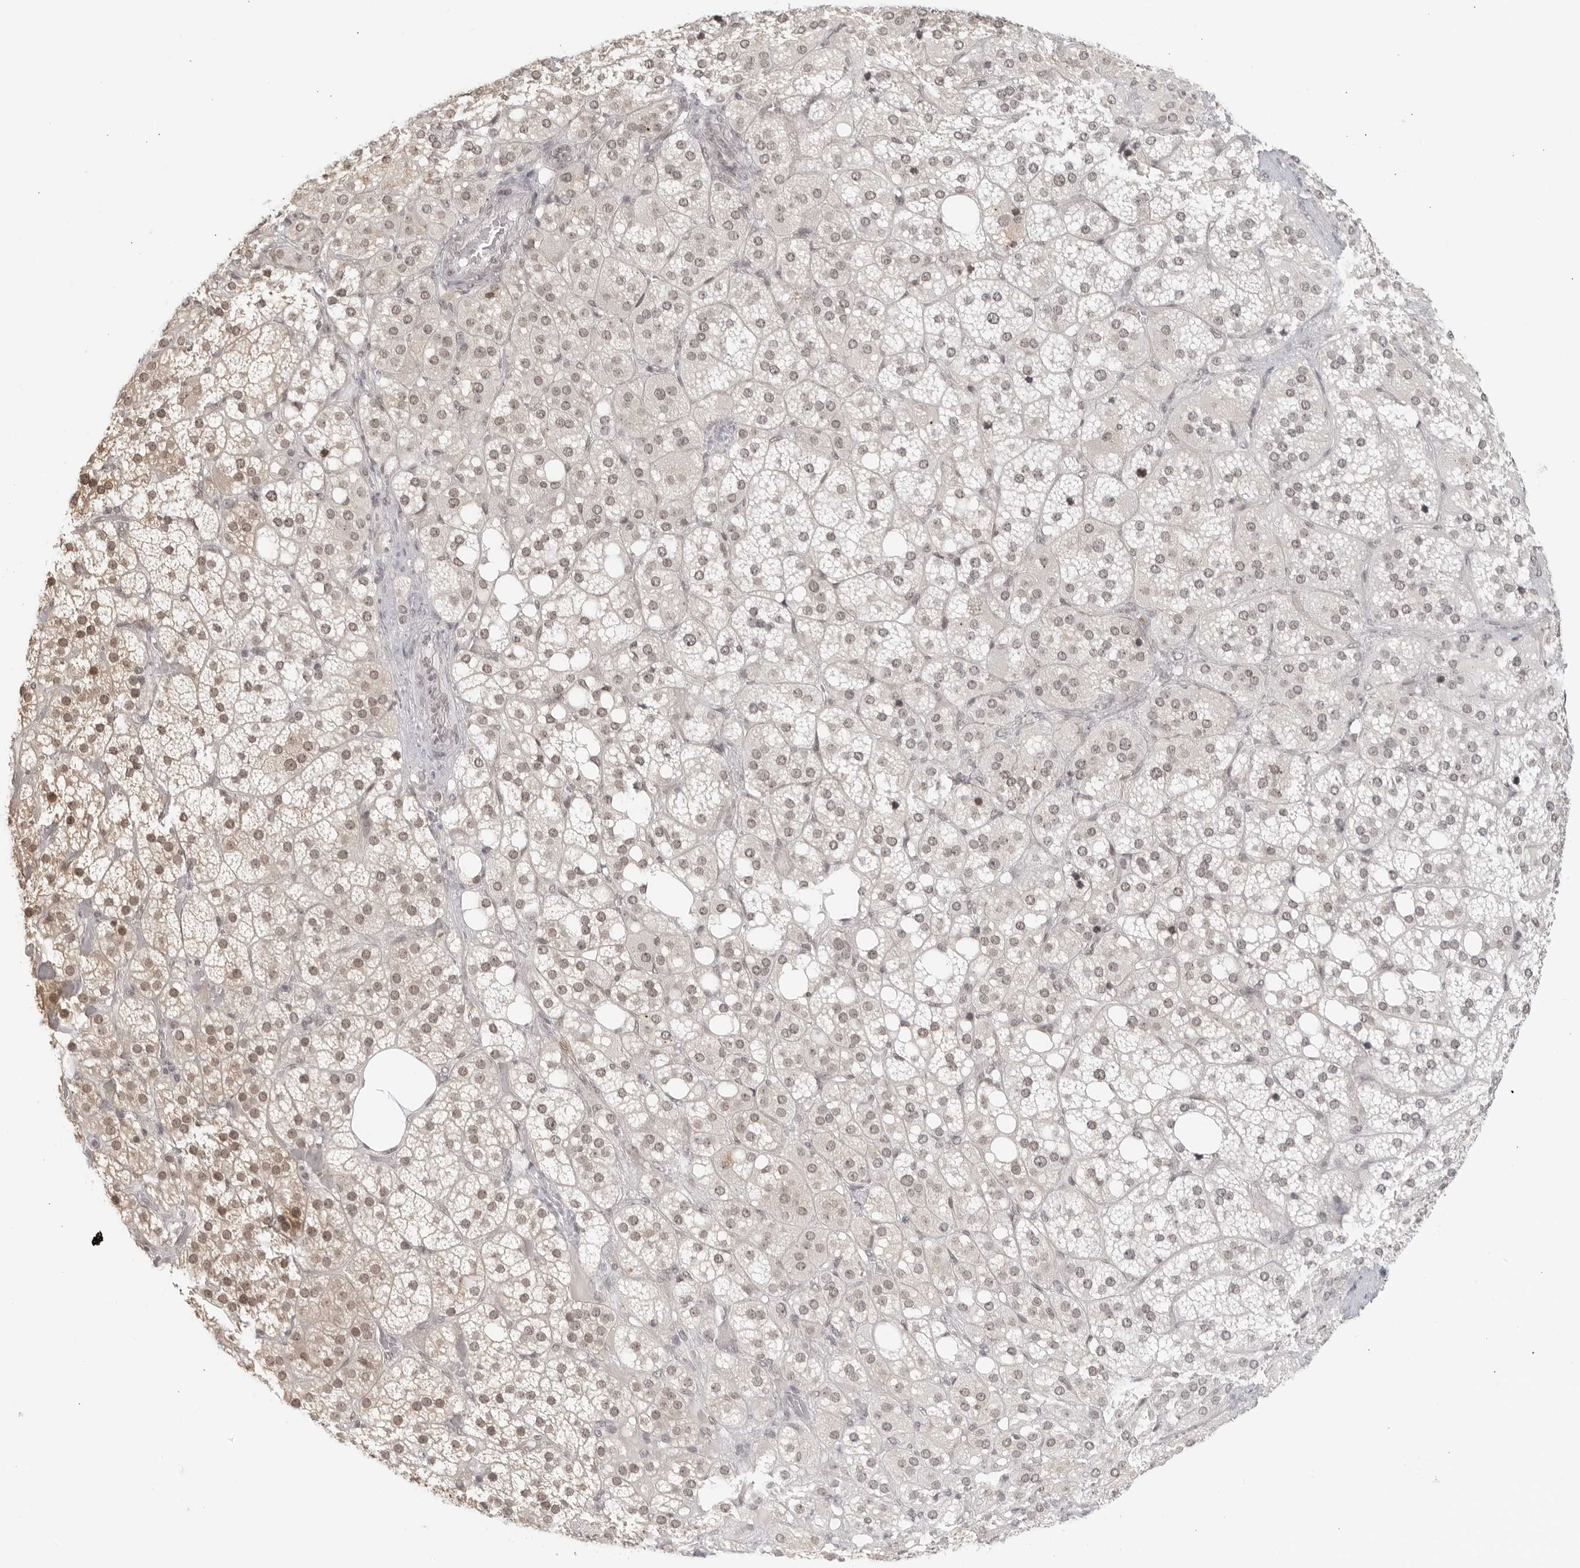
{"staining": {"intensity": "moderate", "quantity": "25%-75%", "location": "cytoplasmic/membranous,nuclear"}, "tissue": "adrenal gland", "cell_type": "Glandular cells", "image_type": "normal", "snomed": [{"axis": "morphology", "description": "Normal tissue, NOS"}, {"axis": "topography", "description": "Adrenal gland"}], "caption": "Glandular cells reveal medium levels of moderate cytoplasmic/membranous,nuclear expression in about 25%-75% of cells in normal human adrenal gland.", "gene": "RAB11FIP3", "patient": {"sex": "female", "age": 59}}